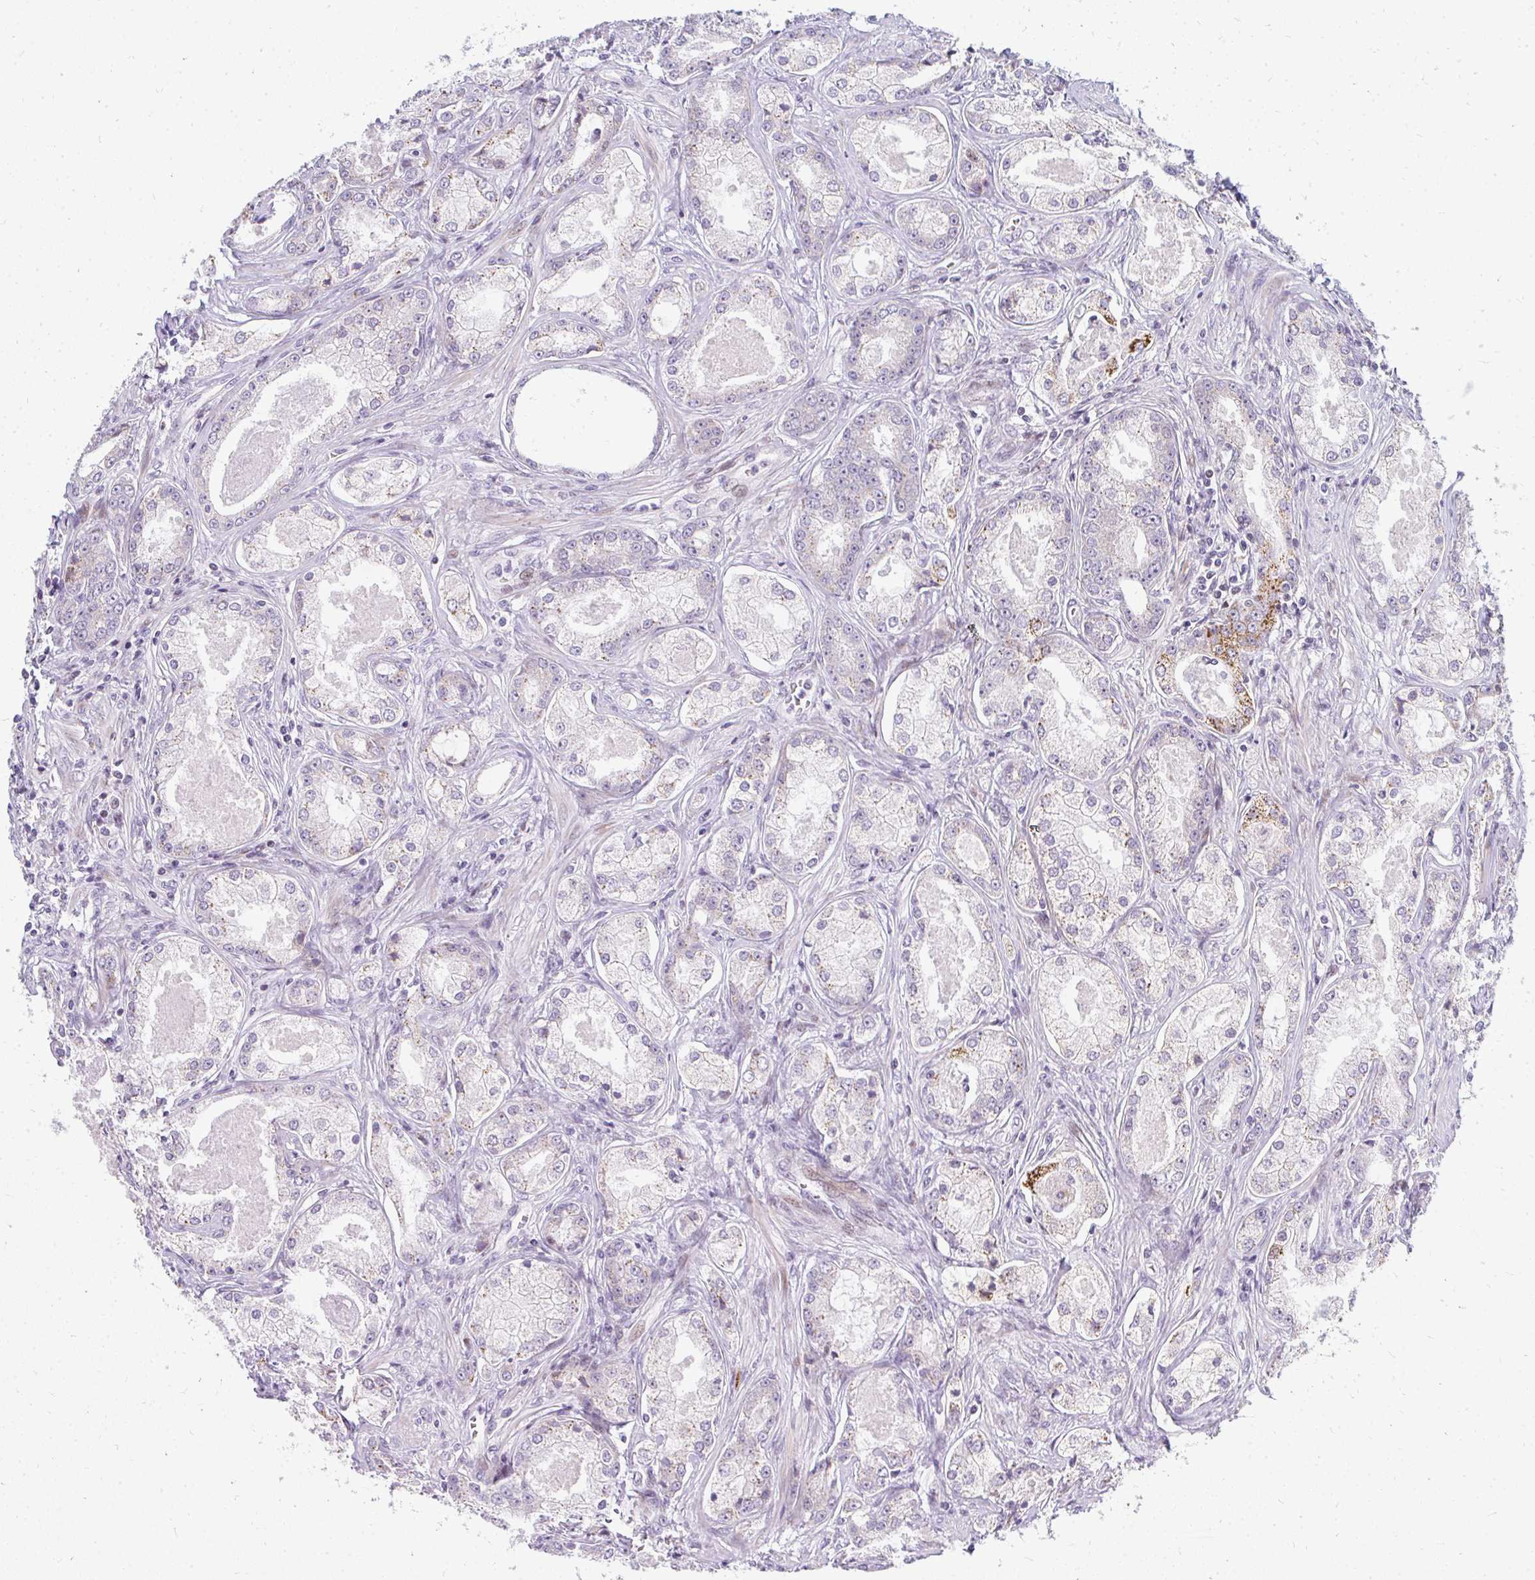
{"staining": {"intensity": "moderate", "quantity": "<25%", "location": "cytoplasmic/membranous"}, "tissue": "prostate cancer", "cell_type": "Tumor cells", "image_type": "cancer", "snomed": [{"axis": "morphology", "description": "Adenocarcinoma, Low grade"}, {"axis": "topography", "description": "Prostate"}], "caption": "An immunohistochemistry (IHC) image of neoplastic tissue is shown. Protein staining in brown highlights moderate cytoplasmic/membranous positivity in adenocarcinoma (low-grade) (prostate) within tumor cells. The staining was performed using DAB, with brown indicating positive protein expression. Nuclei are stained blue with hematoxylin.", "gene": "PLA2G5", "patient": {"sex": "male", "age": 68}}